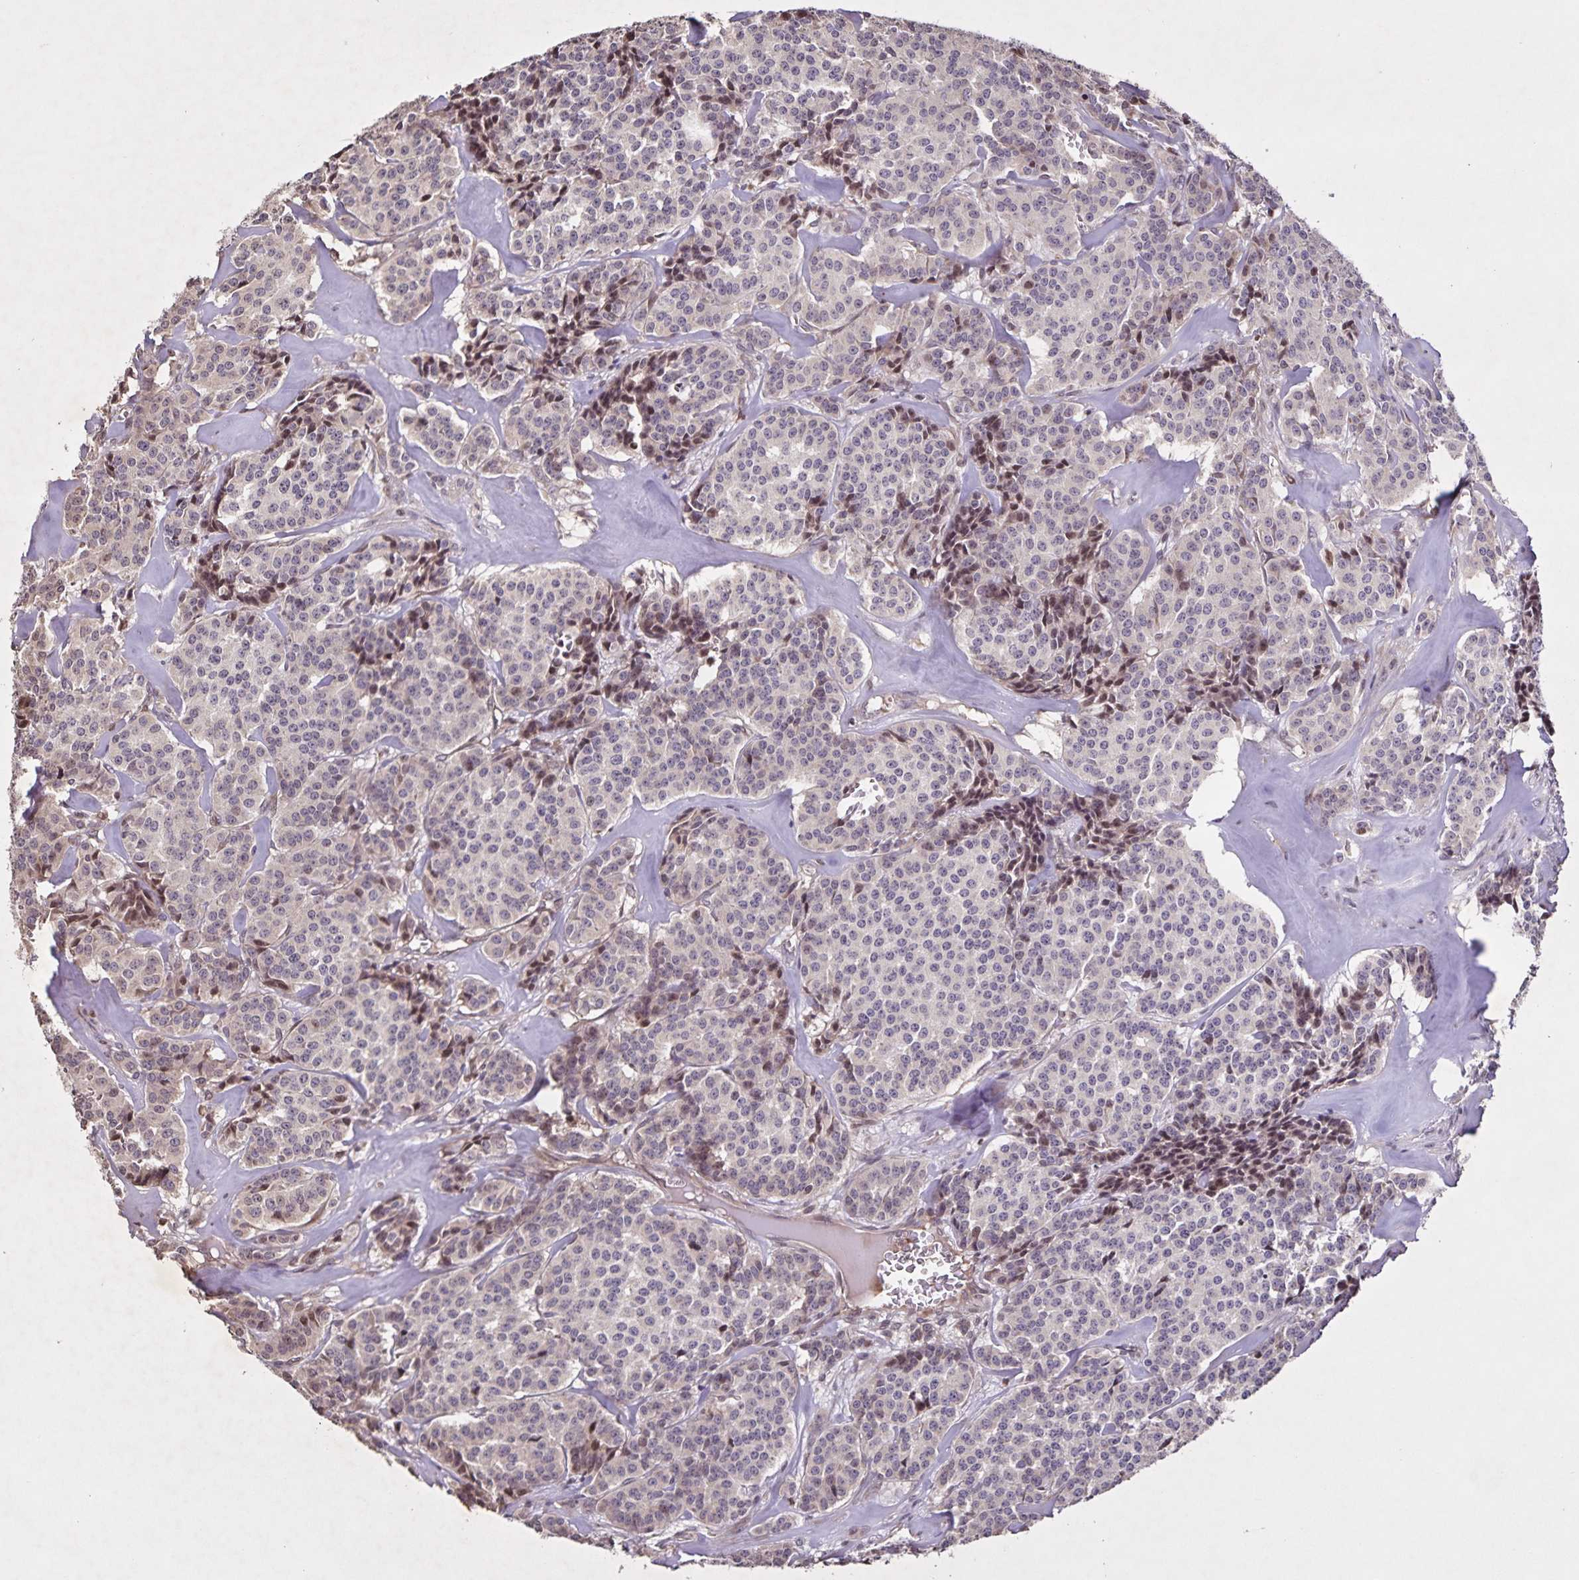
{"staining": {"intensity": "weak", "quantity": "<25%", "location": "nuclear"}, "tissue": "carcinoid", "cell_type": "Tumor cells", "image_type": "cancer", "snomed": [{"axis": "morphology", "description": "Normal tissue, NOS"}, {"axis": "morphology", "description": "Carcinoid, malignant, NOS"}, {"axis": "topography", "description": "Lung"}], "caption": "Immunohistochemical staining of carcinoid reveals no significant staining in tumor cells.", "gene": "GDF2", "patient": {"sex": "female", "age": 46}}